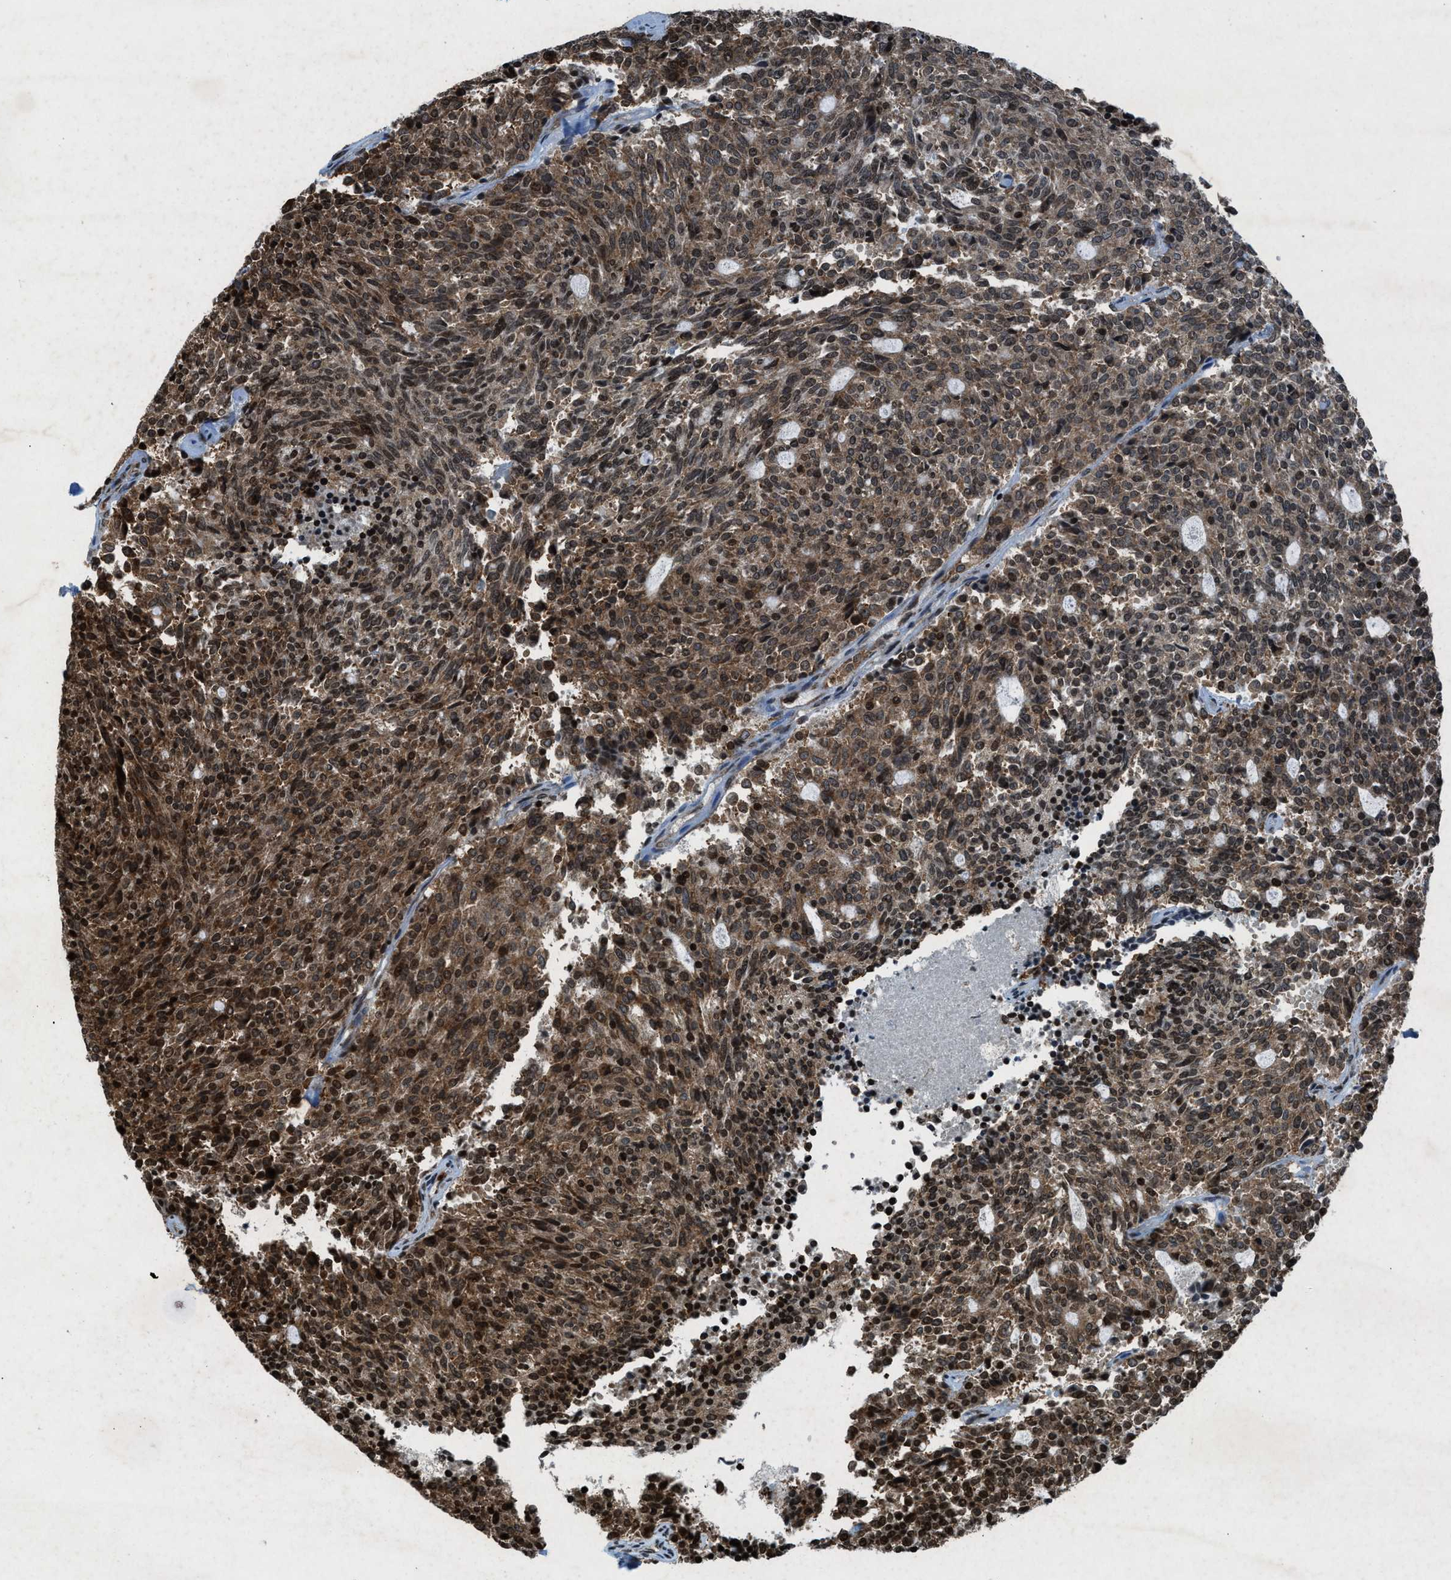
{"staining": {"intensity": "moderate", "quantity": ">75%", "location": "cytoplasmic/membranous,nuclear"}, "tissue": "carcinoid", "cell_type": "Tumor cells", "image_type": "cancer", "snomed": [{"axis": "morphology", "description": "Carcinoid, malignant, NOS"}, {"axis": "topography", "description": "Pancreas"}], "caption": "Protein analysis of carcinoid tissue exhibits moderate cytoplasmic/membranous and nuclear staining in approximately >75% of tumor cells.", "gene": "NXF1", "patient": {"sex": "female", "age": 54}}